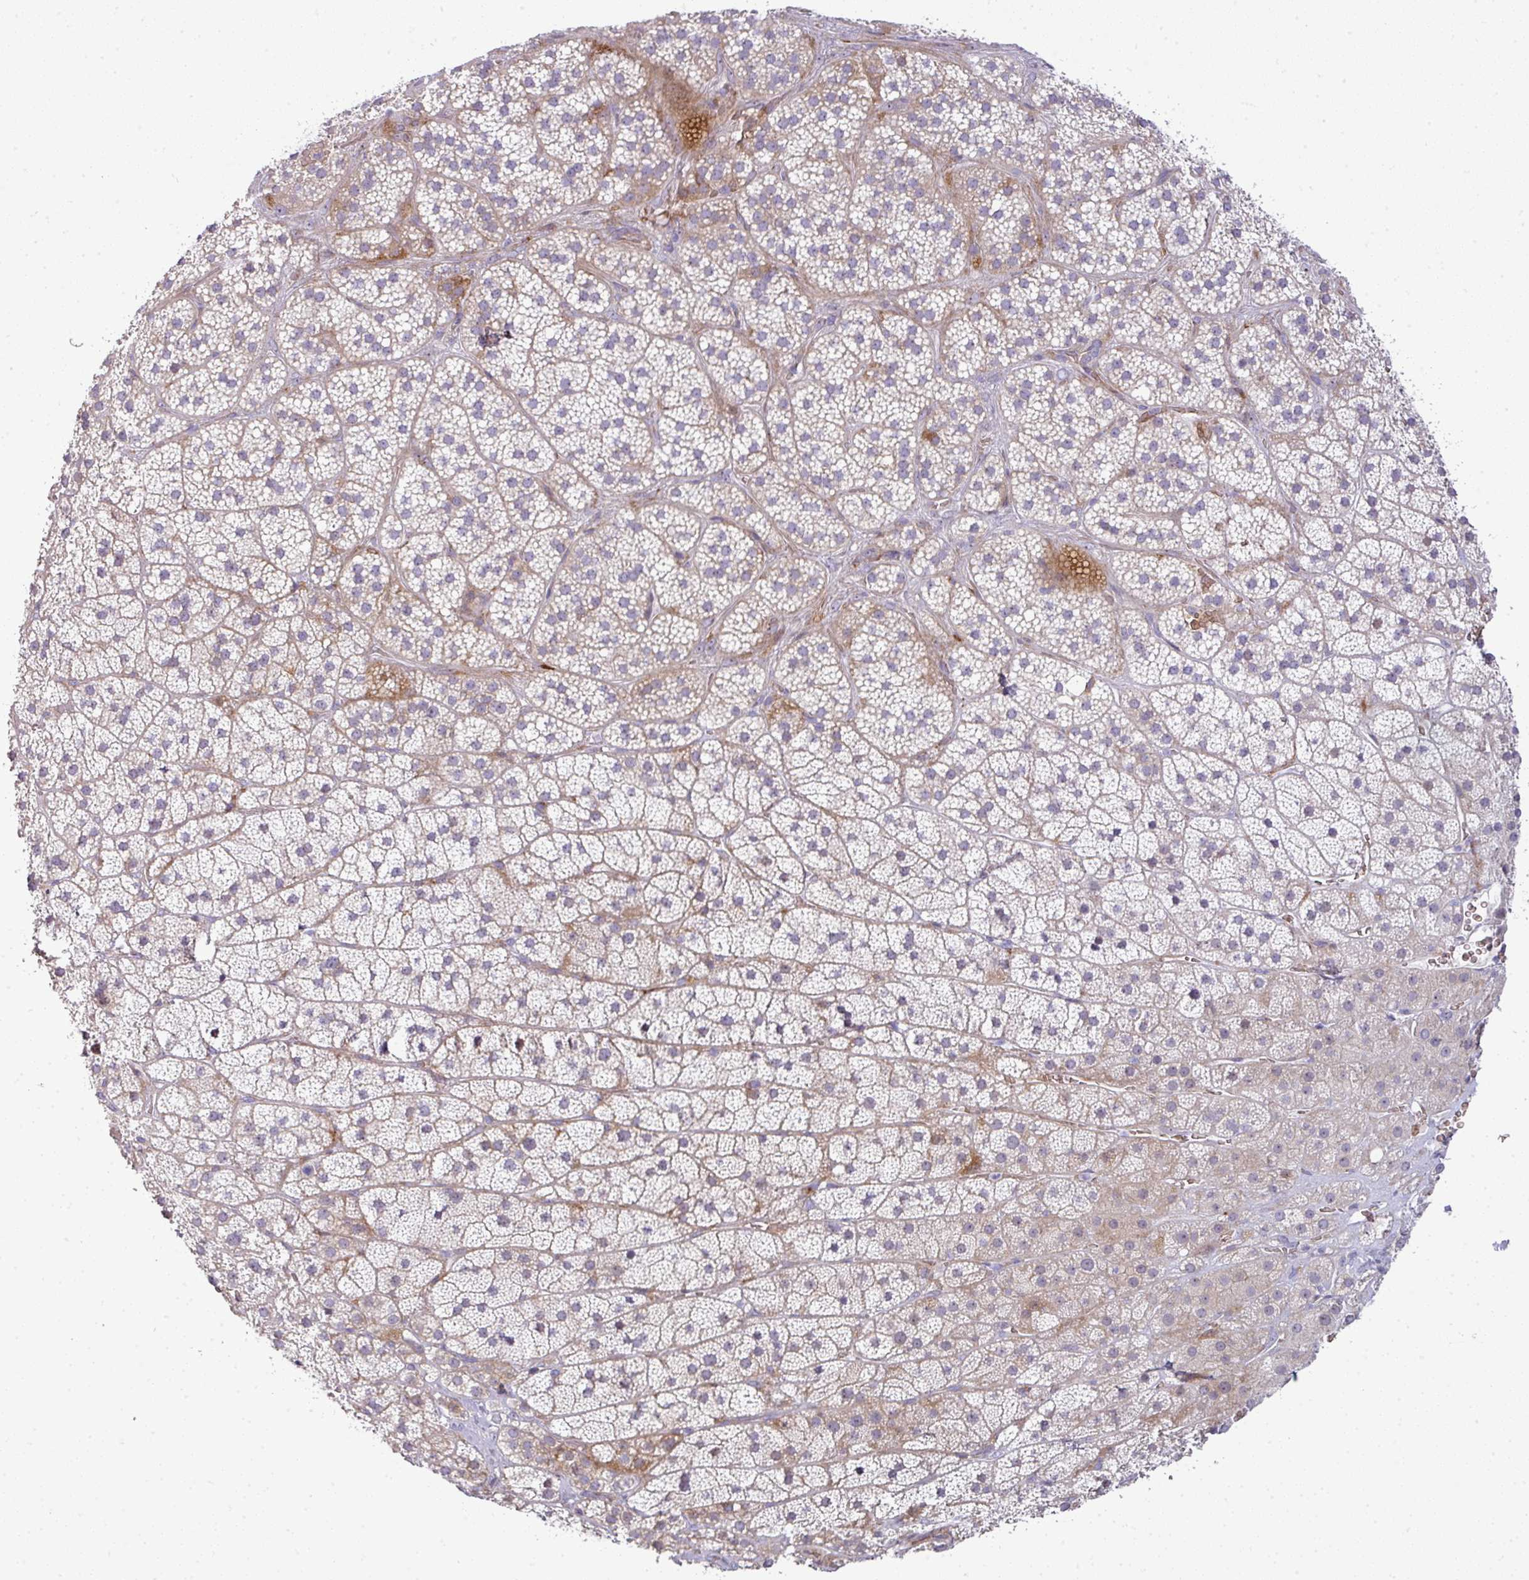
{"staining": {"intensity": "negative", "quantity": "none", "location": "none"}, "tissue": "adrenal gland", "cell_type": "Glandular cells", "image_type": "normal", "snomed": [{"axis": "morphology", "description": "Normal tissue, NOS"}, {"axis": "topography", "description": "Adrenal gland"}], "caption": "DAB immunohistochemical staining of unremarkable adrenal gland displays no significant expression in glandular cells. (DAB immunohistochemistry with hematoxylin counter stain).", "gene": "ATP6V1F", "patient": {"sex": "male", "age": 57}}